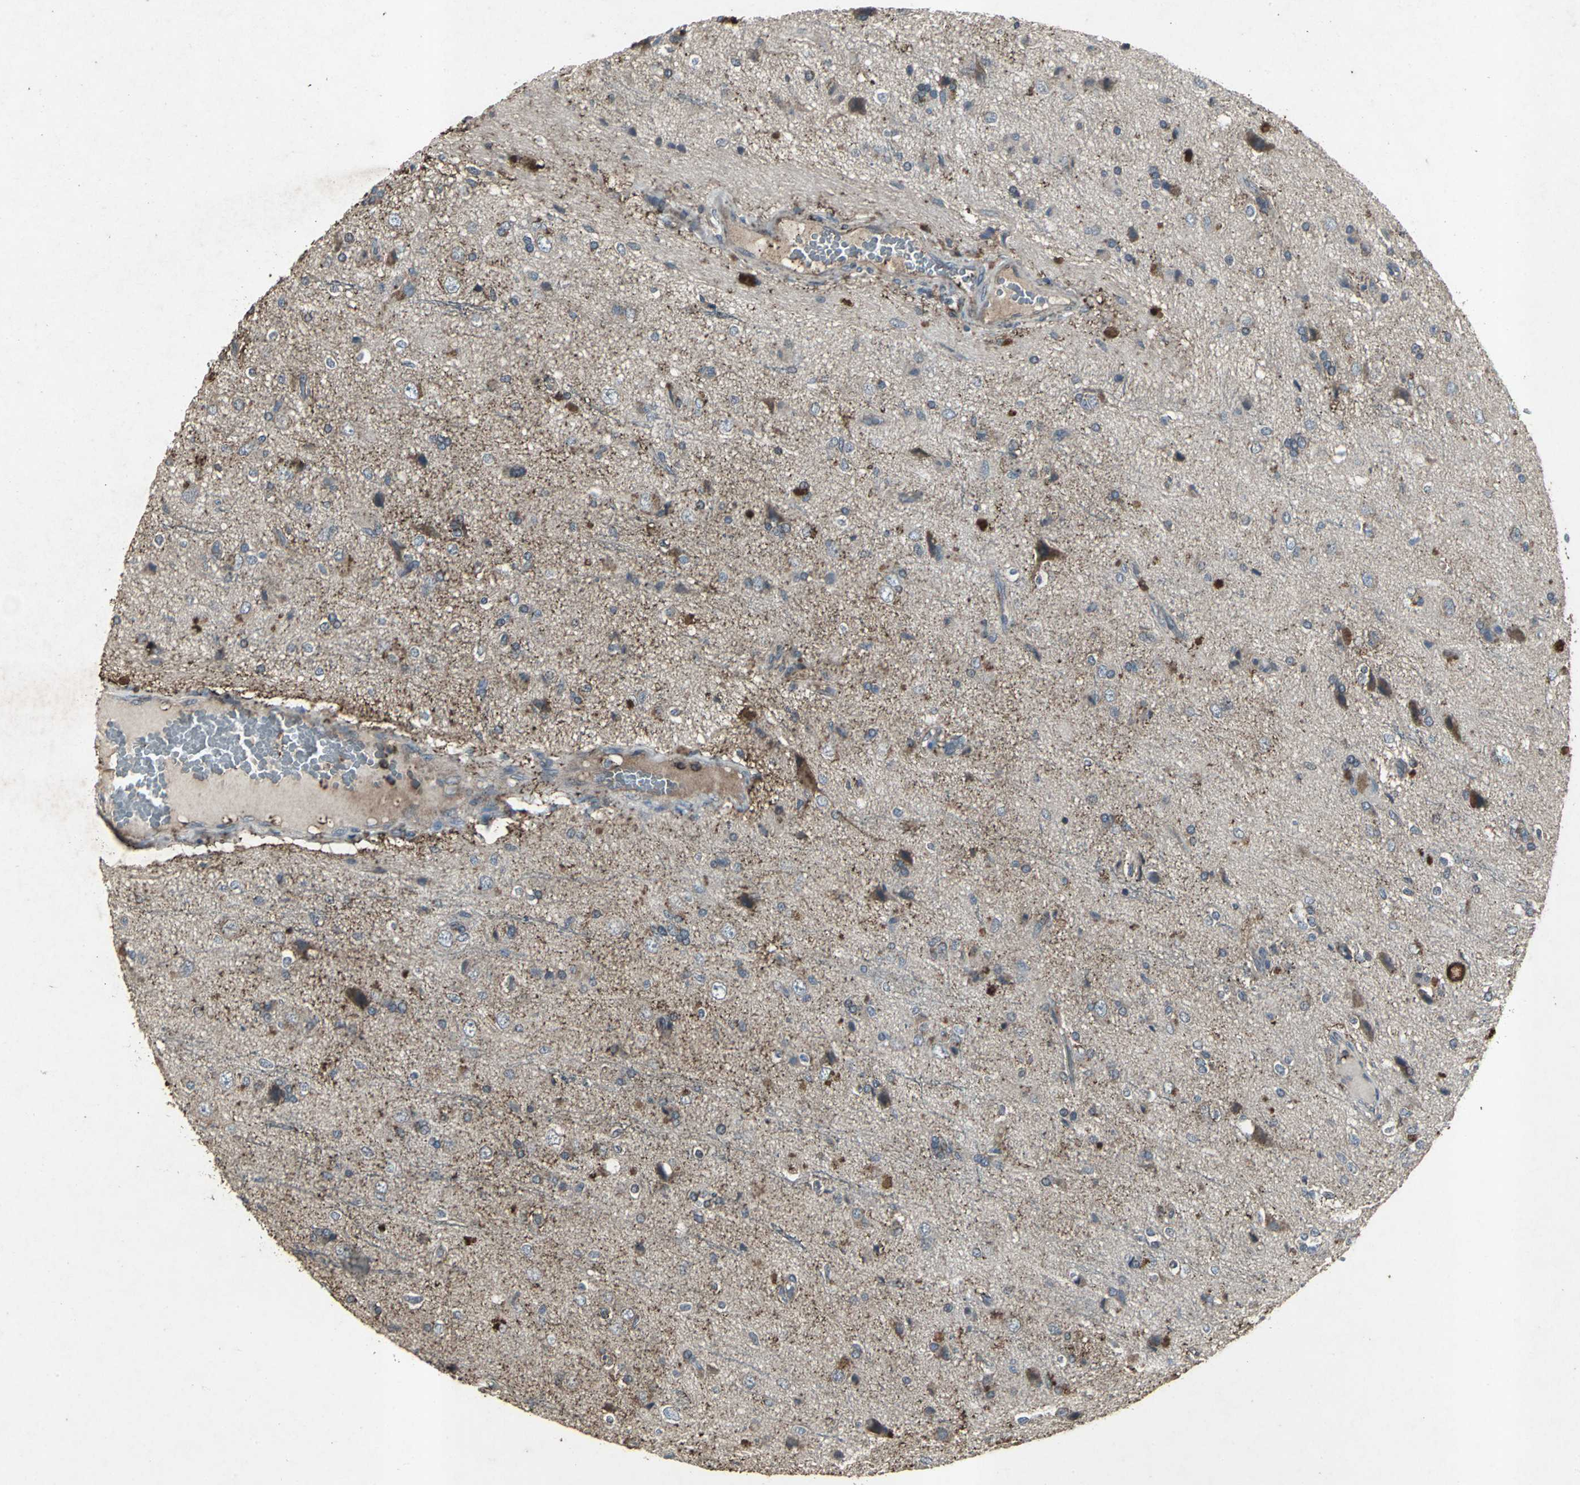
{"staining": {"intensity": "strong", "quantity": "25%-75%", "location": "cytoplasmic/membranous"}, "tissue": "glioma", "cell_type": "Tumor cells", "image_type": "cancer", "snomed": [{"axis": "morphology", "description": "Glioma, malignant, High grade"}, {"axis": "topography", "description": "Brain"}], "caption": "Protein expression analysis of human high-grade glioma (malignant) reveals strong cytoplasmic/membranous staining in about 25%-75% of tumor cells.", "gene": "CCR9", "patient": {"sex": "male", "age": 47}}